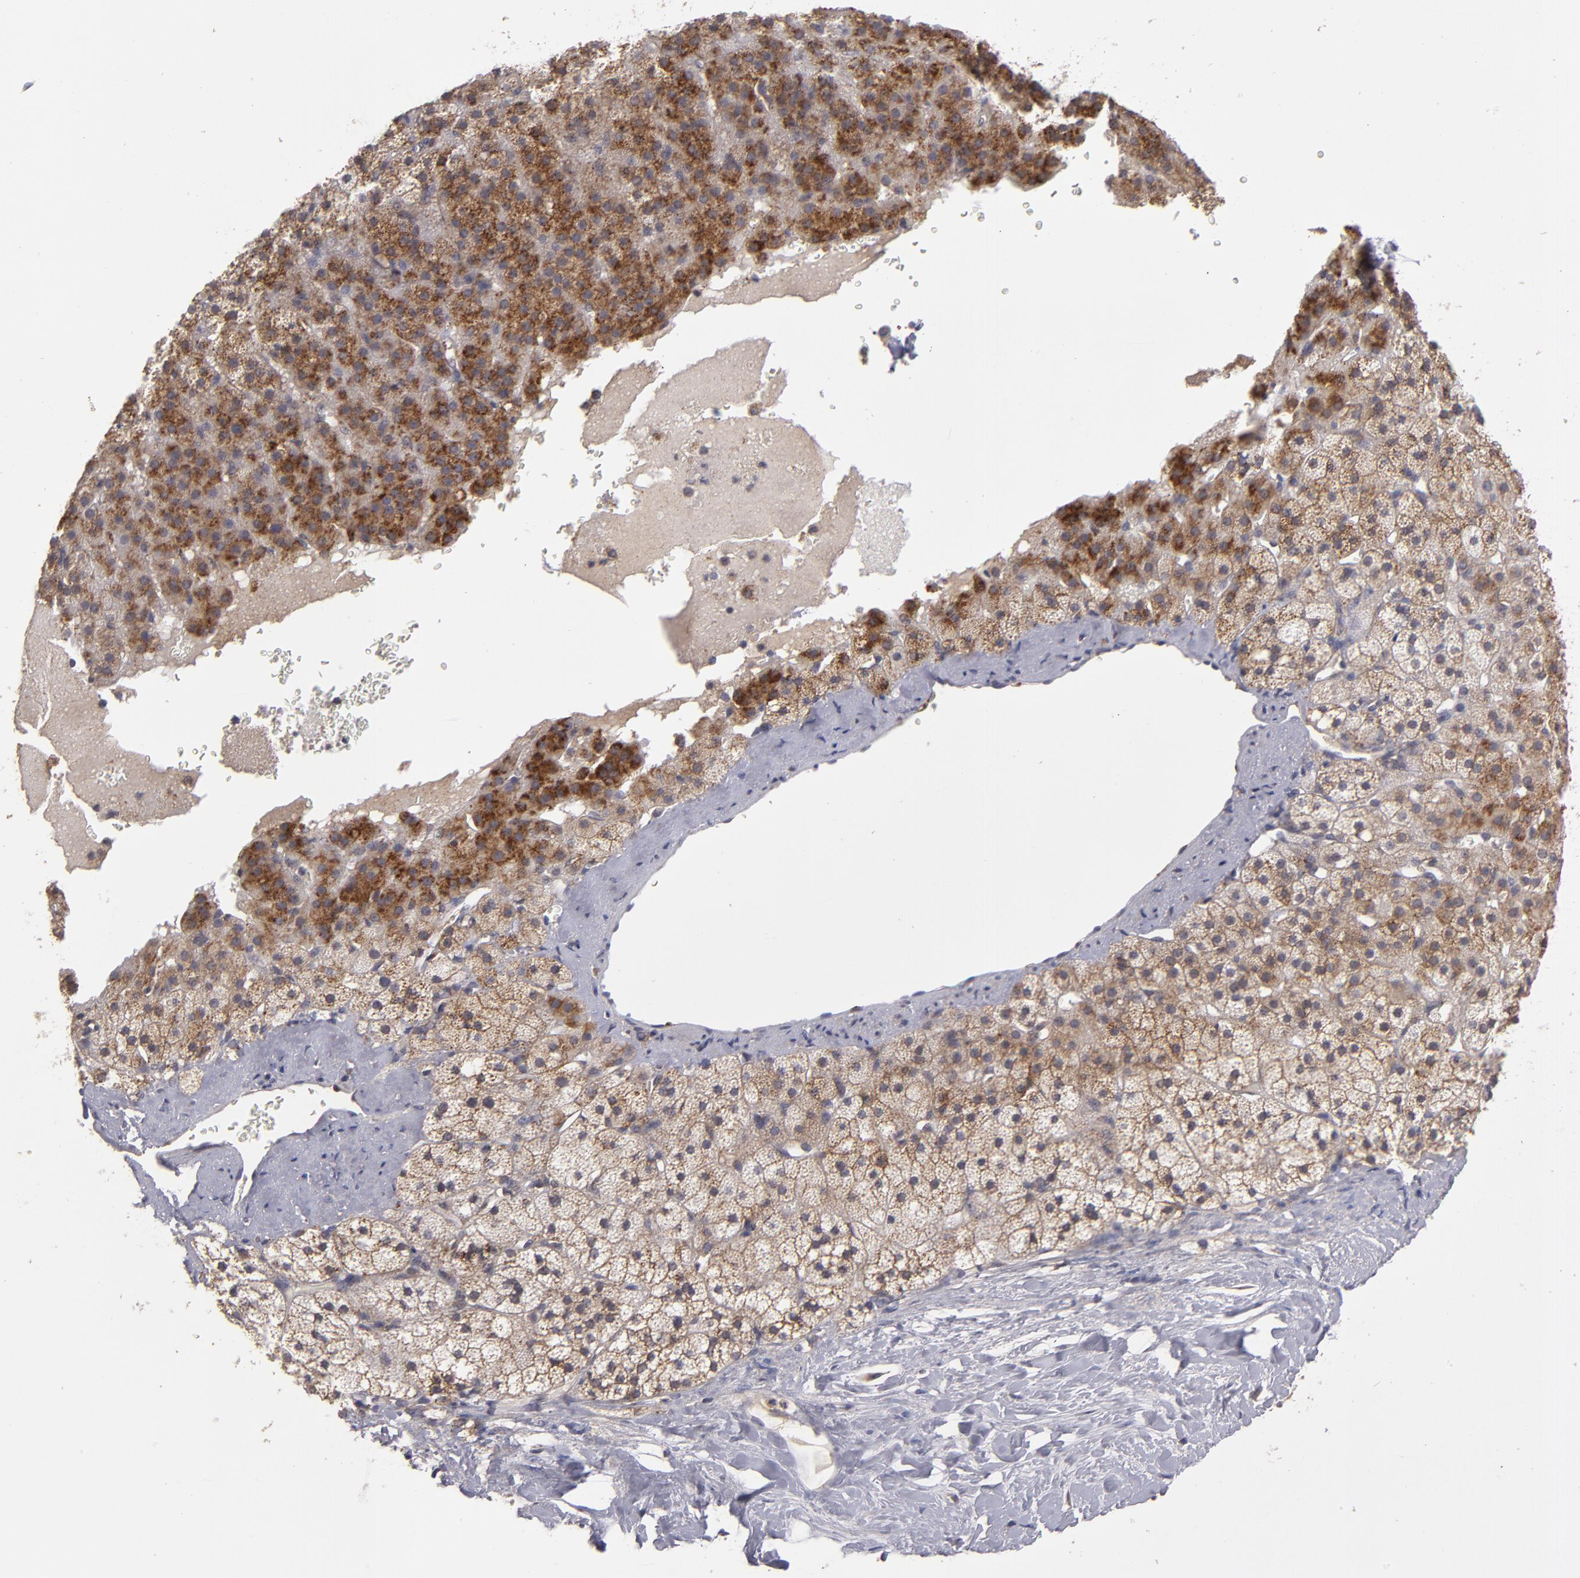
{"staining": {"intensity": "strong", "quantity": "25%-75%", "location": "cytoplasmic/membranous"}, "tissue": "adrenal gland", "cell_type": "Glandular cells", "image_type": "normal", "snomed": [{"axis": "morphology", "description": "Normal tissue, NOS"}, {"axis": "topography", "description": "Adrenal gland"}], "caption": "Brown immunohistochemical staining in unremarkable adrenal gland exhibits strong cytoplasmic/membranous positivity in about 25%-75% of glandular cells.", "gene": "CTSO", "patient": {"sex": "male", "age": 35}}